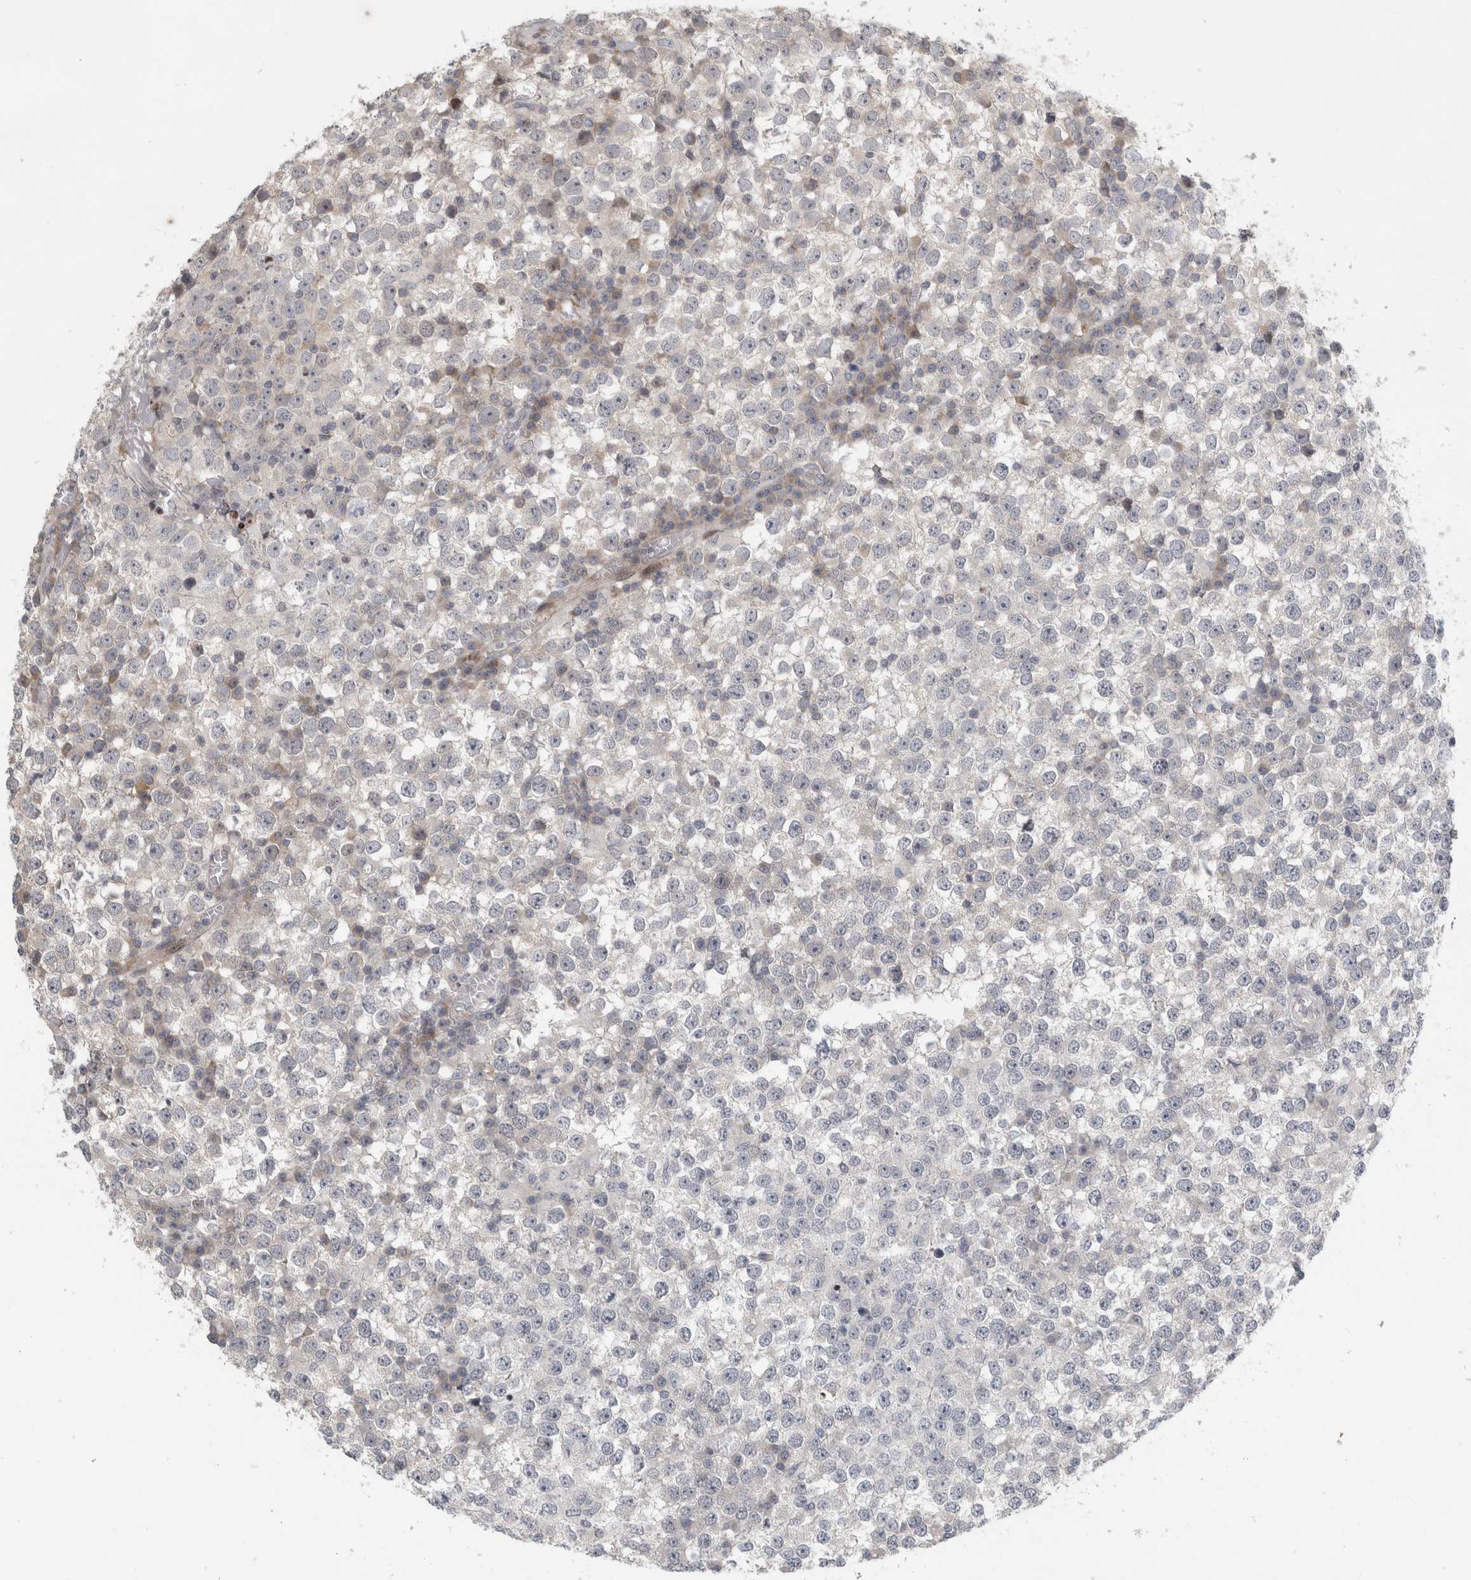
{"staining": {"intensity": "negative", "quantity": "none", "location": "none"}, "tissue": "testis cancer", "cell_type": "Tumor cells", "image_type": "cancer", "snomed": [{"axis": "morphology", "description": "Seminoma, NOS"}, {"axis": "topography", "description": "Testis"}], "caption": "Immunohistochemistry (IHC) of human seminoma (testis) demonstrates no staining in tumor cells.", "gene": "UTP25", "patient": {"sex": "male", "age": 65}}